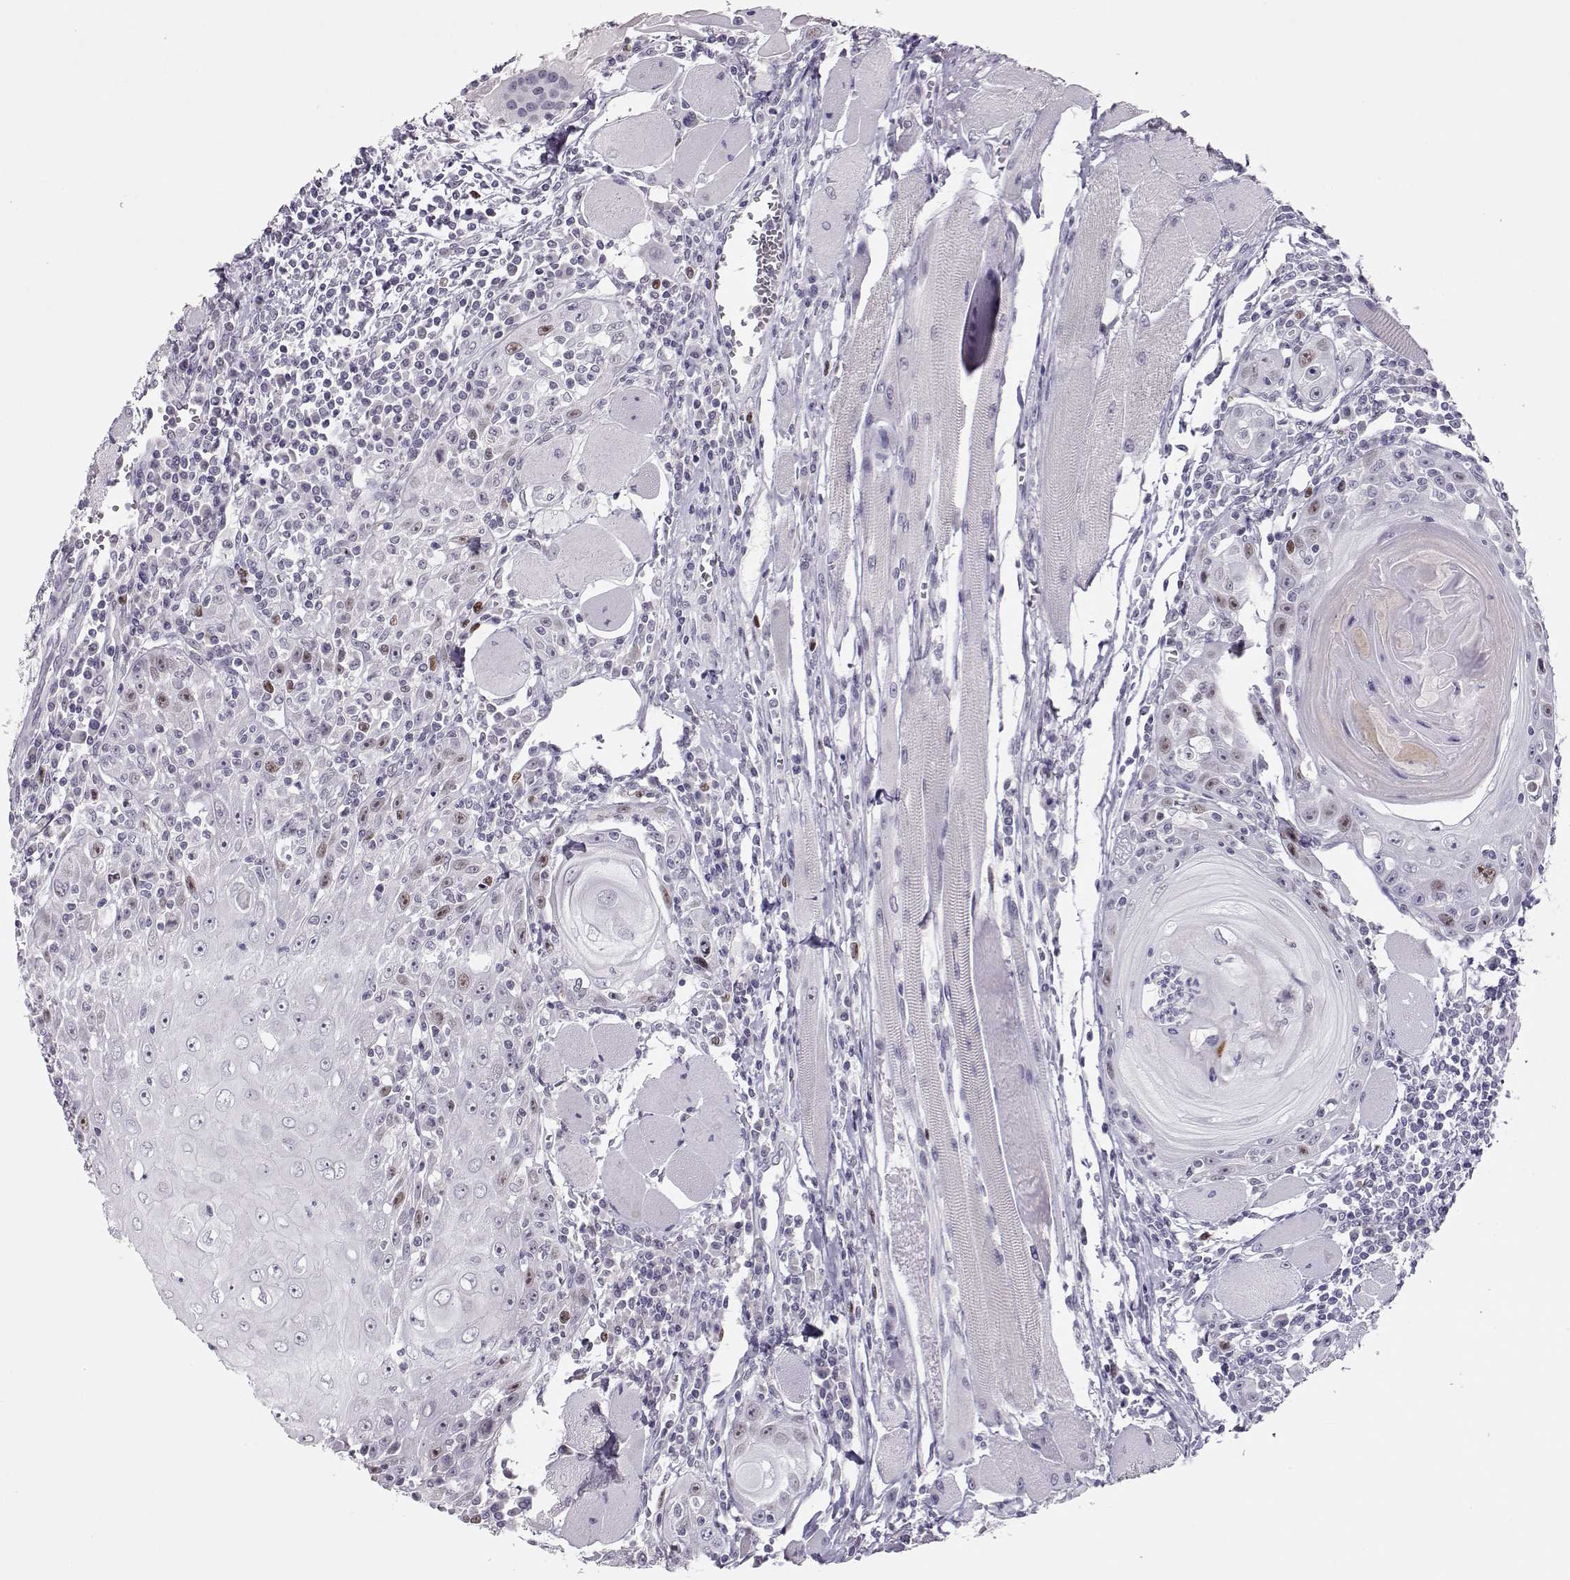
{"staining": {"intensity": "moderate", "quantity": "<25%", "location": "nuclear"}, "tissue": "head and neck cancer", "cell_type": "Tumor cells", "image_type": "cancer", "snomed": [{"axis": "morphology", "description": "Normal tissue, NOS"}, {"axis": "morphology", "description": "Squamous cell carcinoma, NOS"}, {"axis": "topography", "description": "Oral tissue"}, {"axis": "topography", "description": "Head-Neck"}], "caption": "Approximately <25% of tumor cells in head and neck squamous cell carcinoma demonstrate moderate nuclear protein staining as visualized by brown immunohistochemical staining.", "gene": "SGO1", "patient": {"sex": "male", "age": 52}}